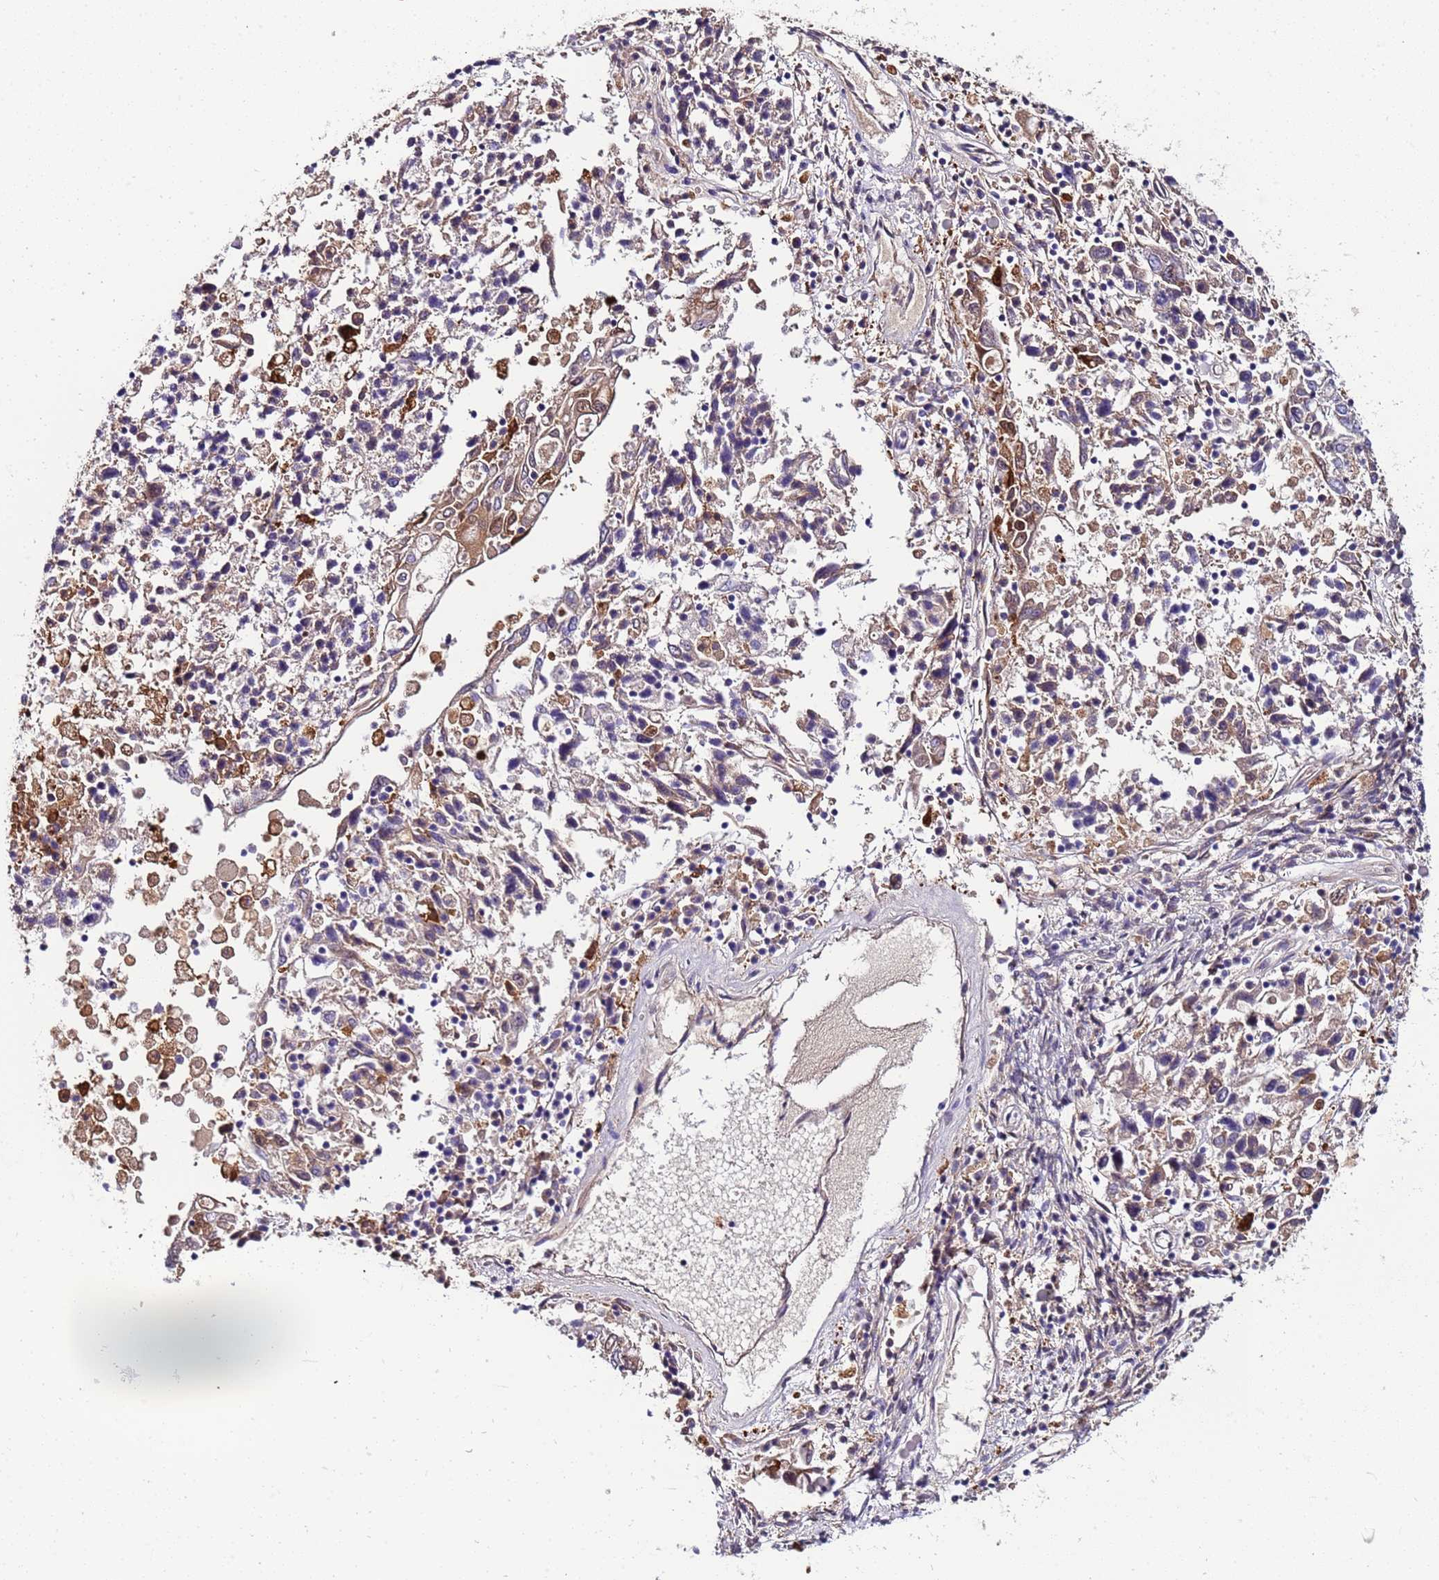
{"staining": {"intensity": "weak", "quantity": "<25%", "location": "cytoplasmic/membranous"}, "tissue": "ovarian cancer", "cell_type": "Tumor cells", "image_type": "cancer", "snomed": [{"axis": "morphology", "description": "Carcinoma, endometroid"}, {"axis": "topography", "description": "Ovary"}], "caption": "DAB immunohistochemical staining of ovarian cancer shows no significant staining in tumor cells.", "gene": "PAQR7", "patient": {"sex": "female", "age": 62}}